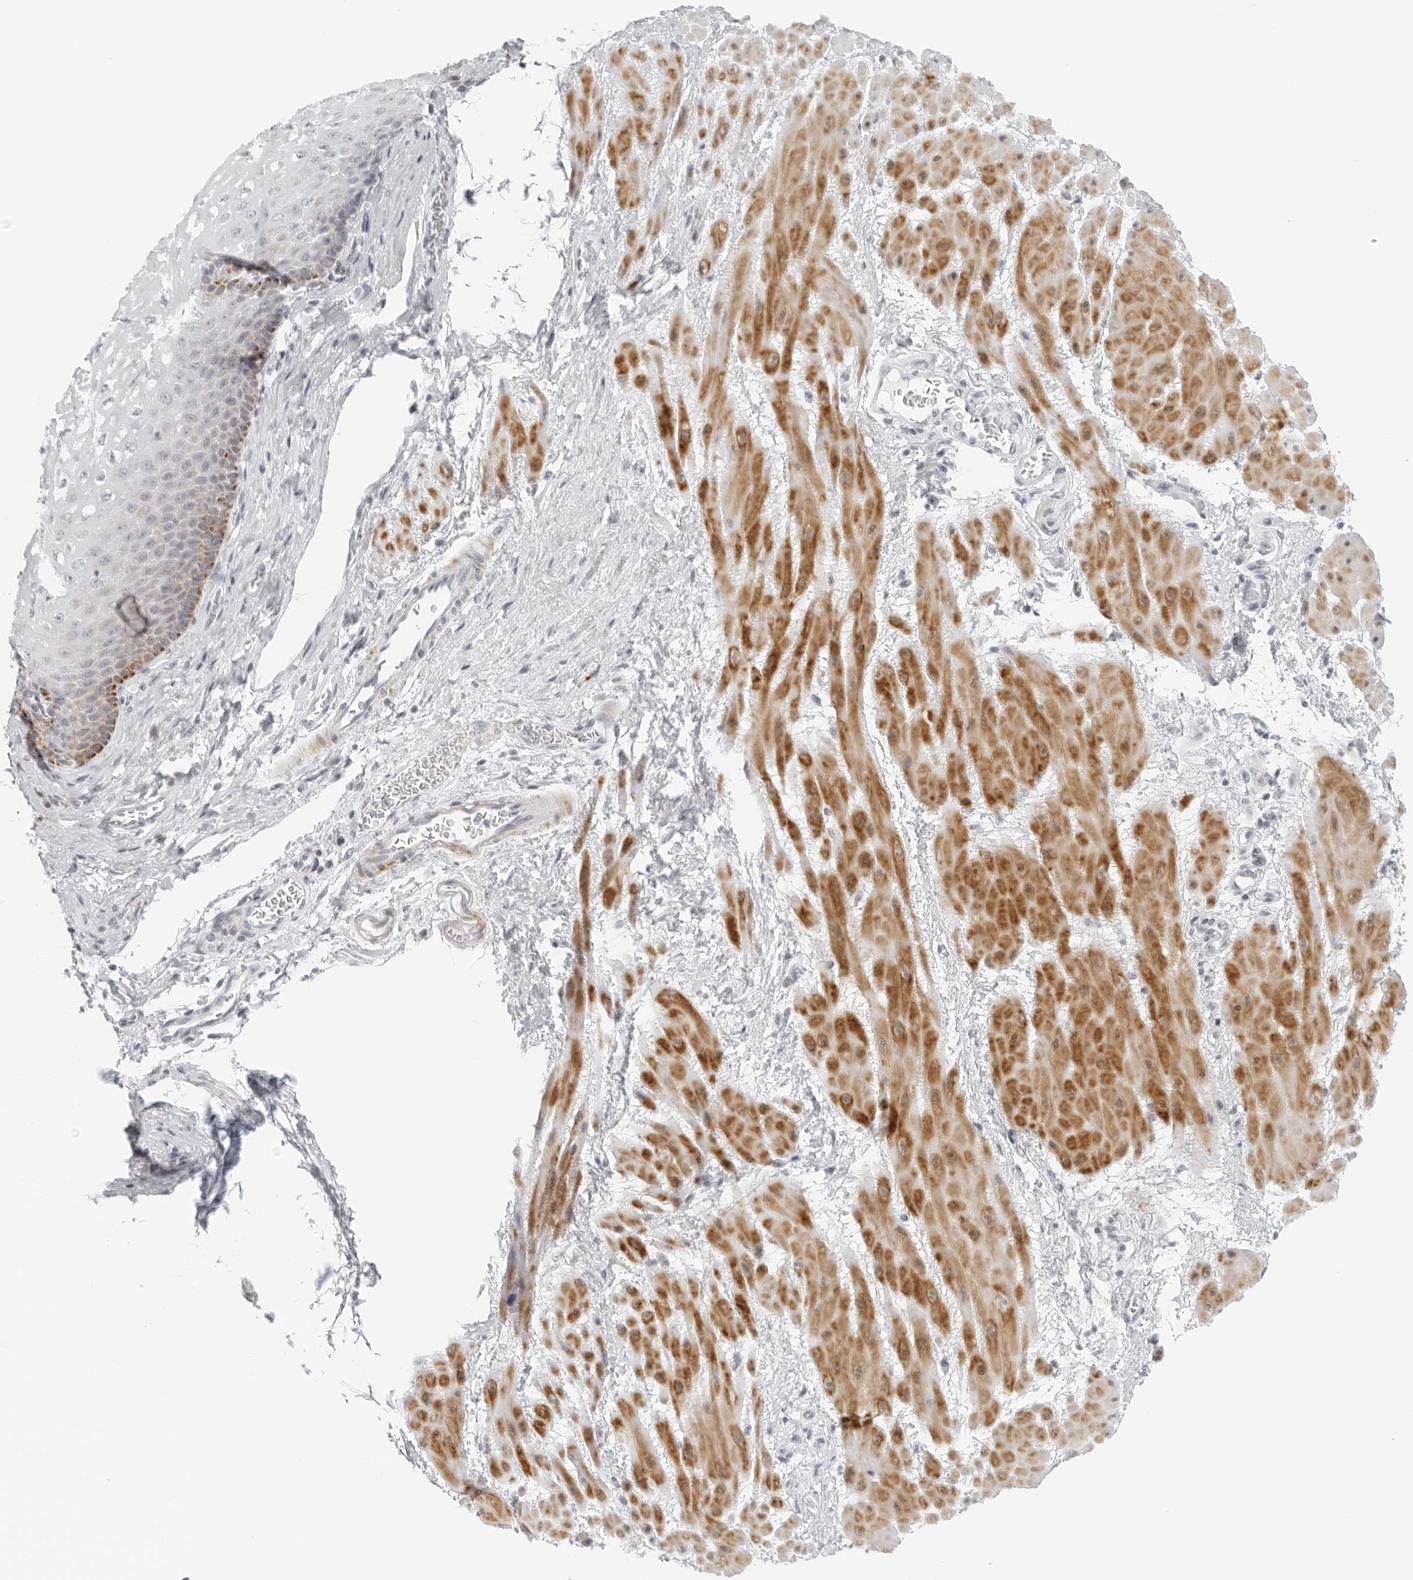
{"staining": {"intensity": "strong", "quantity": "<25%", "location": "cytoplasmic/membranous"}, "tissue": "esophagus", "cell_type": "Squamous epithelial cells", "image_type": "normal", "snomed": [{"axis": "morphology", "description": "Normal tissue, NOS"}, {"axis": "topography", "description": "Esophagus"}], "caption": "A brown stain highlights strong cytoplasmic/membranous staining of a protein in squamous epithelial cells of benign esophagus. (DAB IHC with brightfield microscopy, high magnification).", "gene": "RPS6KC1", "patient": {"sex": "male", "age": 48}}